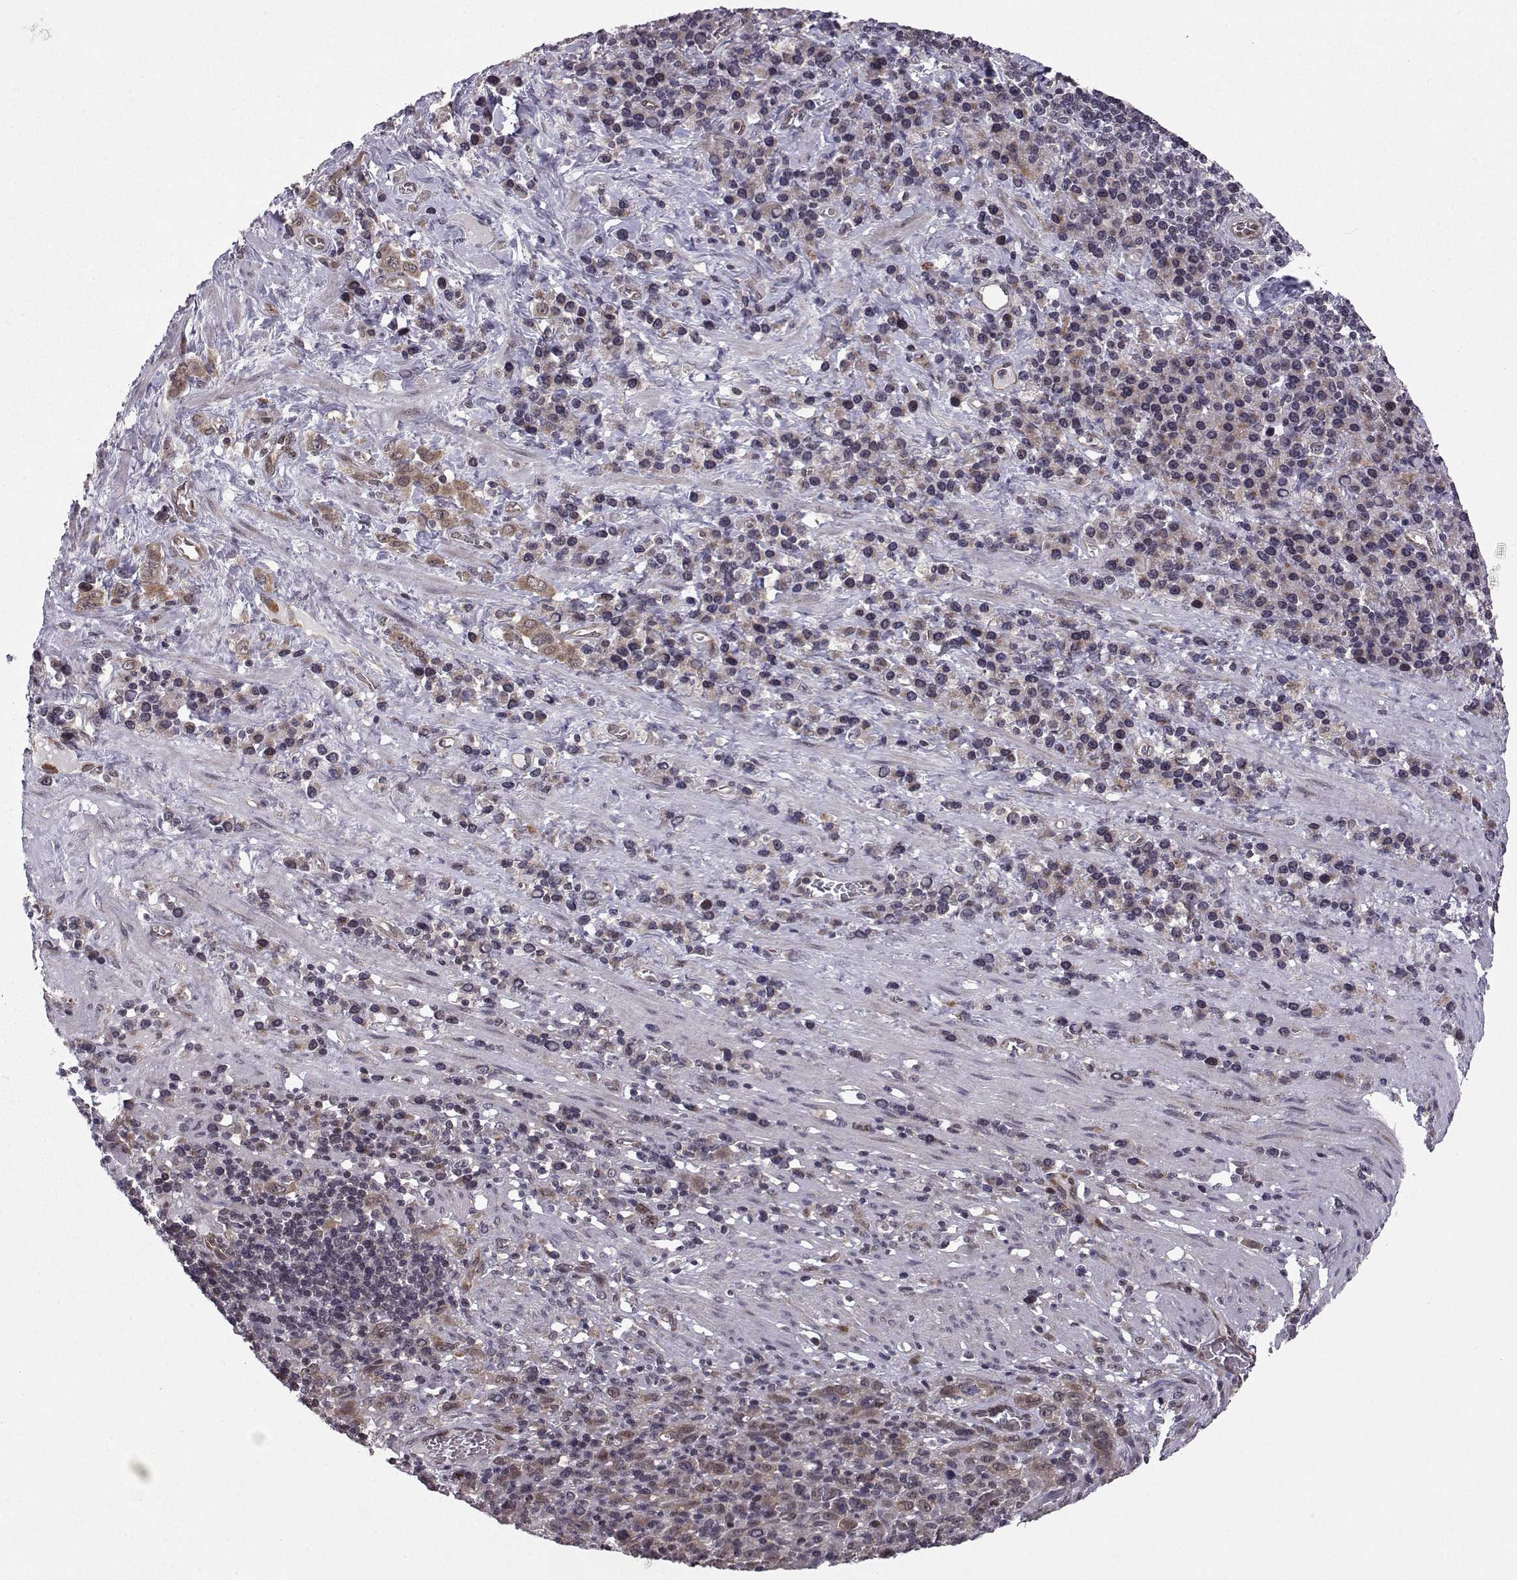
{"staining": {"intensity": "moderate", "quantity": "<25%", "location": "cytoplasmic/membranous"}, "tissue": "stomach cancer", "cell_type": "Tumor cells", "image_type": "cancer", "snomed": [{"axis": "morphology", "description": "Adenocarcinoma, NOS"}, {"axis": "topography", "description": "Stomach, upper"}], "caption": "A low amount of moderate cytoplasmic/membranous positivity is present in approximately <25% of tumor cells in adenocarcinoma (stomach) tissue.", "gene": "PKN2", "patient": {"sex": "male", "age": 75}}